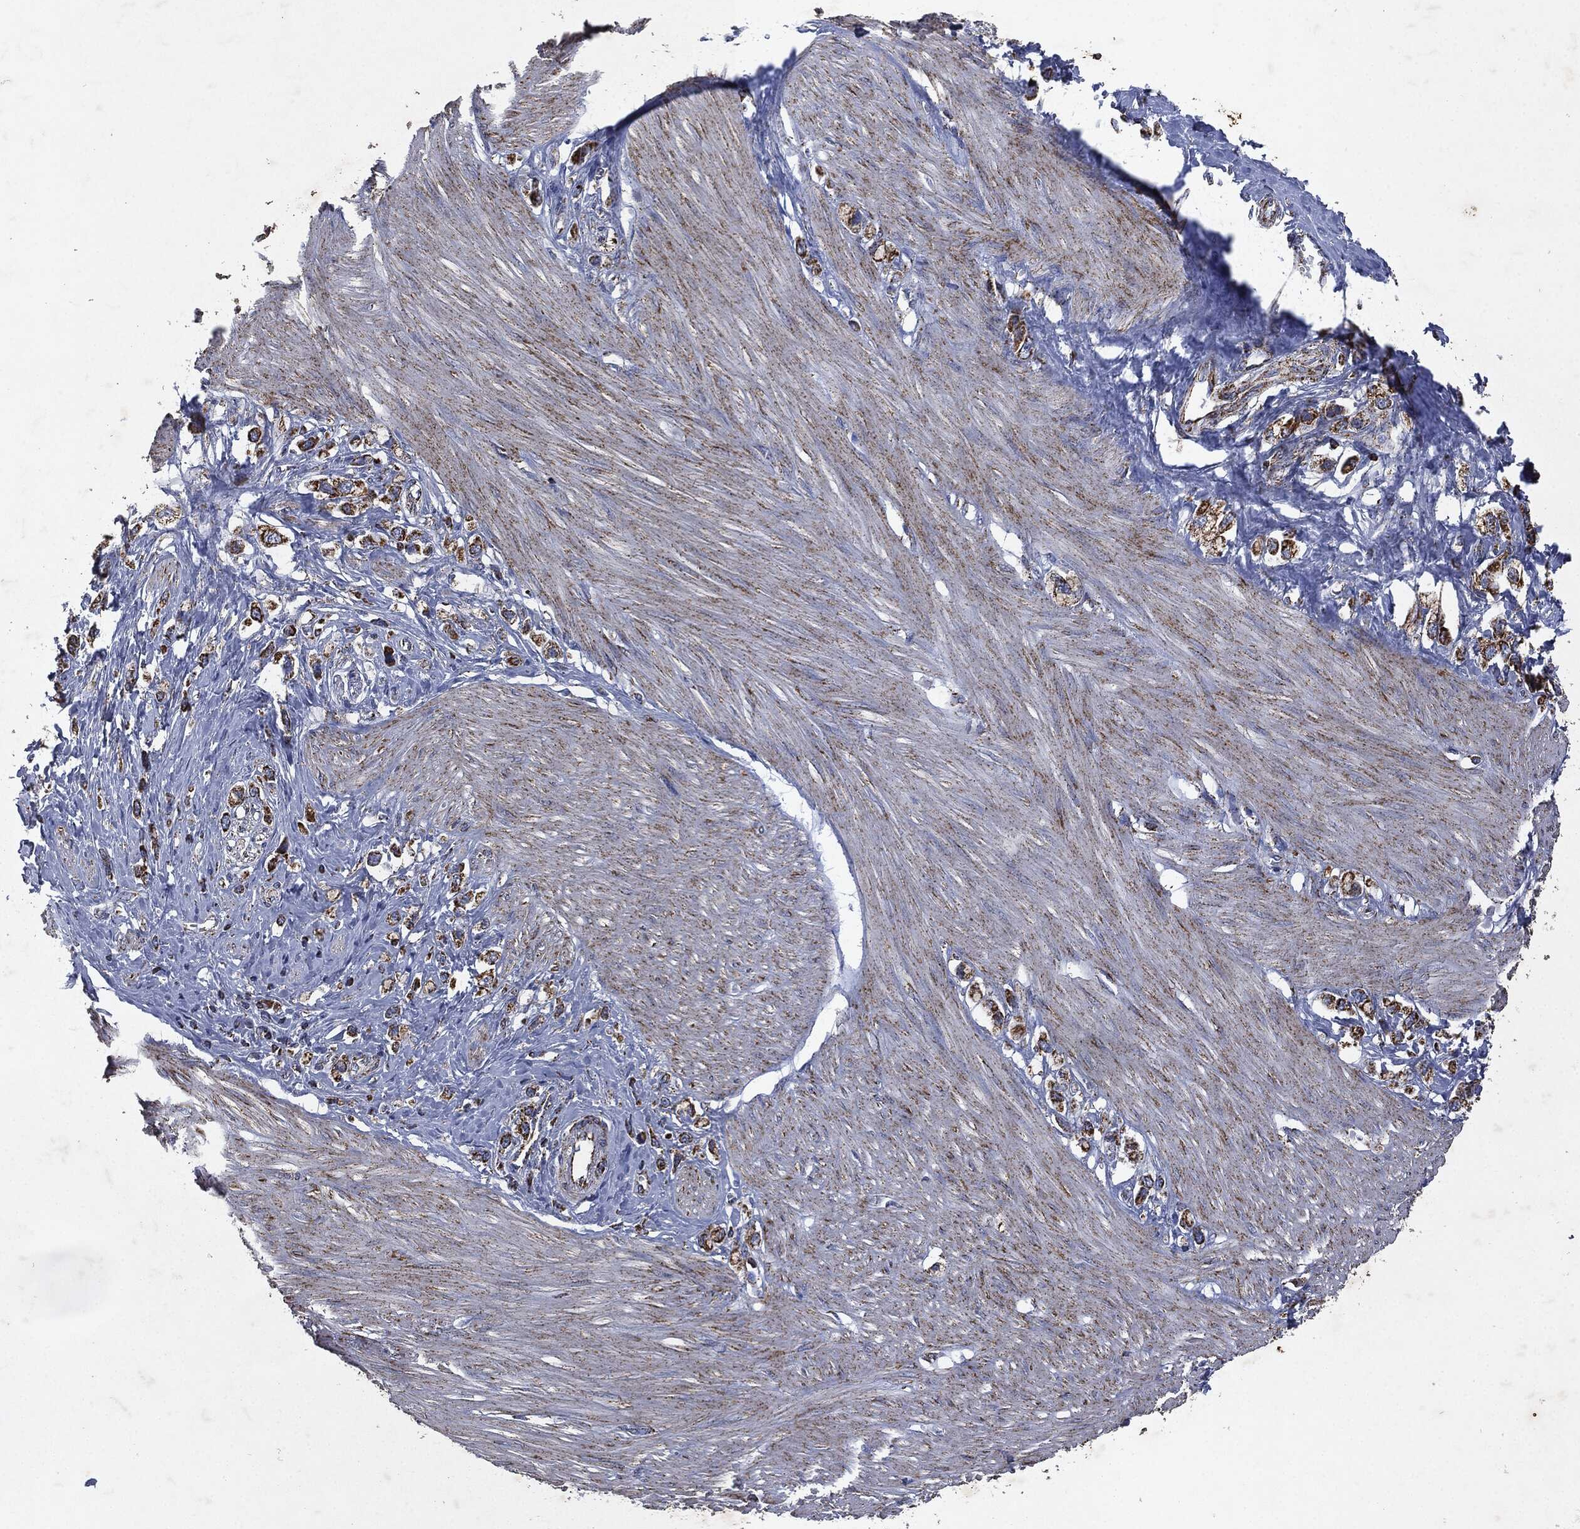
{"staining": {"intensity": "strong", "quantity": ">75%", "location": "cytoplasmic/membranous"}, "tissue": "stomach cancer", "cell_type": "Tumor cells", "image_type": "cancer", "snomed": [{"axis": "morphology", "description": "Normal tissue, NOS"}, {"axis": "morphology", "description": "Adenocarcinoma, NOS"}, {"axis": "morphology", "description": "Adenocarcinoma, High grade"}, {"axis": "topography", "description": "Stomach, upper"}, {"axis": "topography", "description": "Stomach"}], "caption": "Tumor cells reveal strong cytoplasmic/membranous staining in approximately >75% of cells in stomach cancer.", "gene": "RYK", "patient": {"sex": "female", "age": 65}}